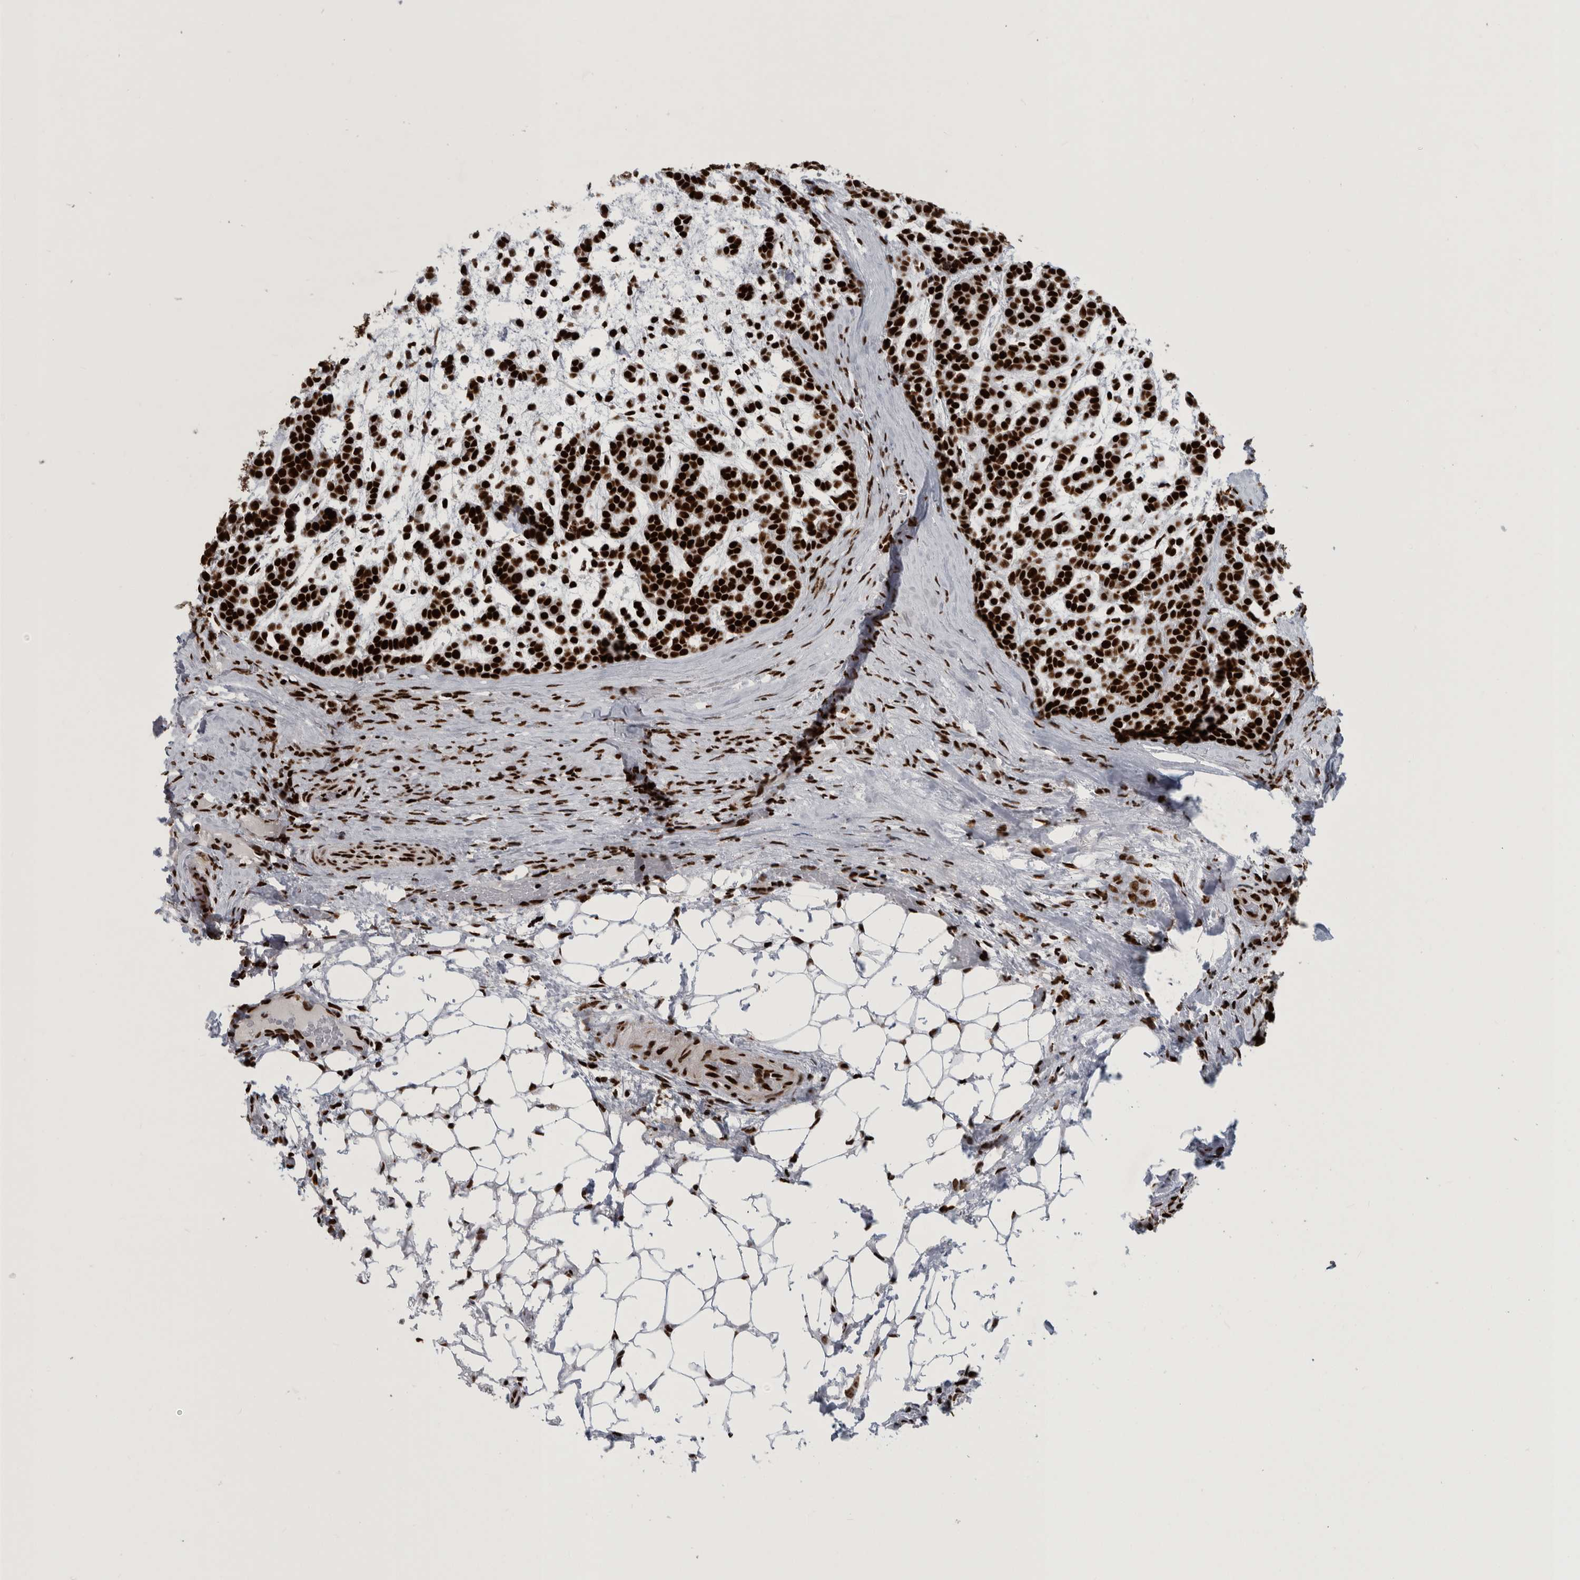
{"staining": {"intensity": "strong", "quantity": ">75%", "location": "nuclear"}, "tissue": "head and neck cancer", "cell_type": "Tumor cells", "image_type": "cancer", "snomed": [{"axis": "morphology", "description": "Adenocarcinoma, NOS"}, {"axis": "morphology", "description": "Adenoma, NOS"}, {"axis": "topography", "description": "Head-Neck"}], "caption": "Approximately >75% of tumor cells in head and neck cancer (adenocarcinoma) demonstrate strong nuclear protein expression as visualized by brown immunohistochemical staining.", "gene": "BCLAF1", "patient": {"sex": "female", "age": 55}}